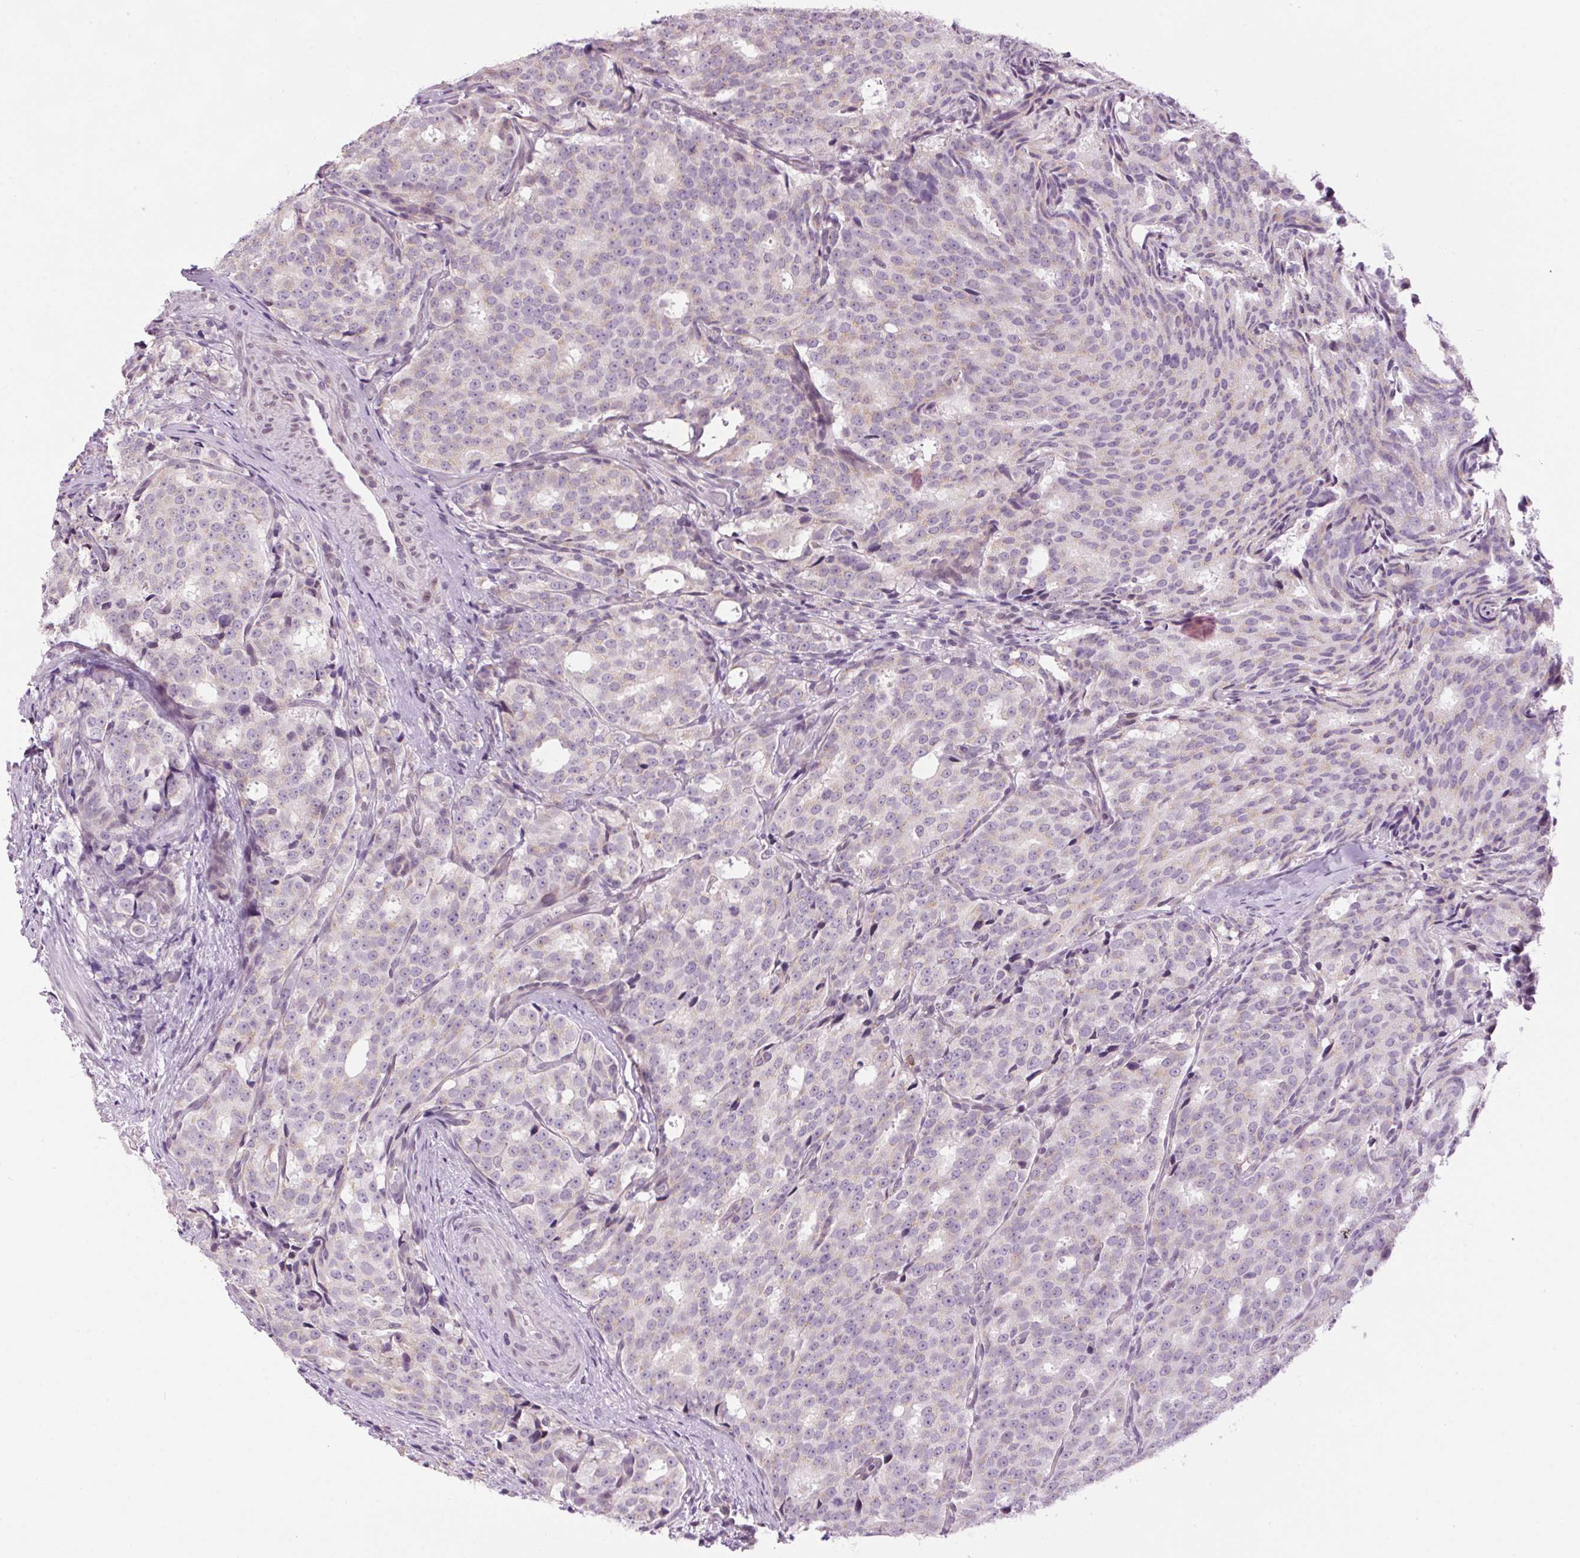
{"staining": {"intensity": "negative", "quantity": "none", "location": "none"}, "tissue": "prostate cancer", "cell_type": "Tumor cells", "image_type": "cancer", "snomed": [{"axis": "morphology", "description": "Adenocarcinoma, High grade"}, {"axis": "topography", "description": "Prostate"}], "caption": "This is an immunohistochemistry histopathology image of prostate cancer (adenocarcinoma (high-grade)). There is no positivity in tumor cells.", "gene": "SMIM13", "patient": {"sex": "male", "age": 53}}